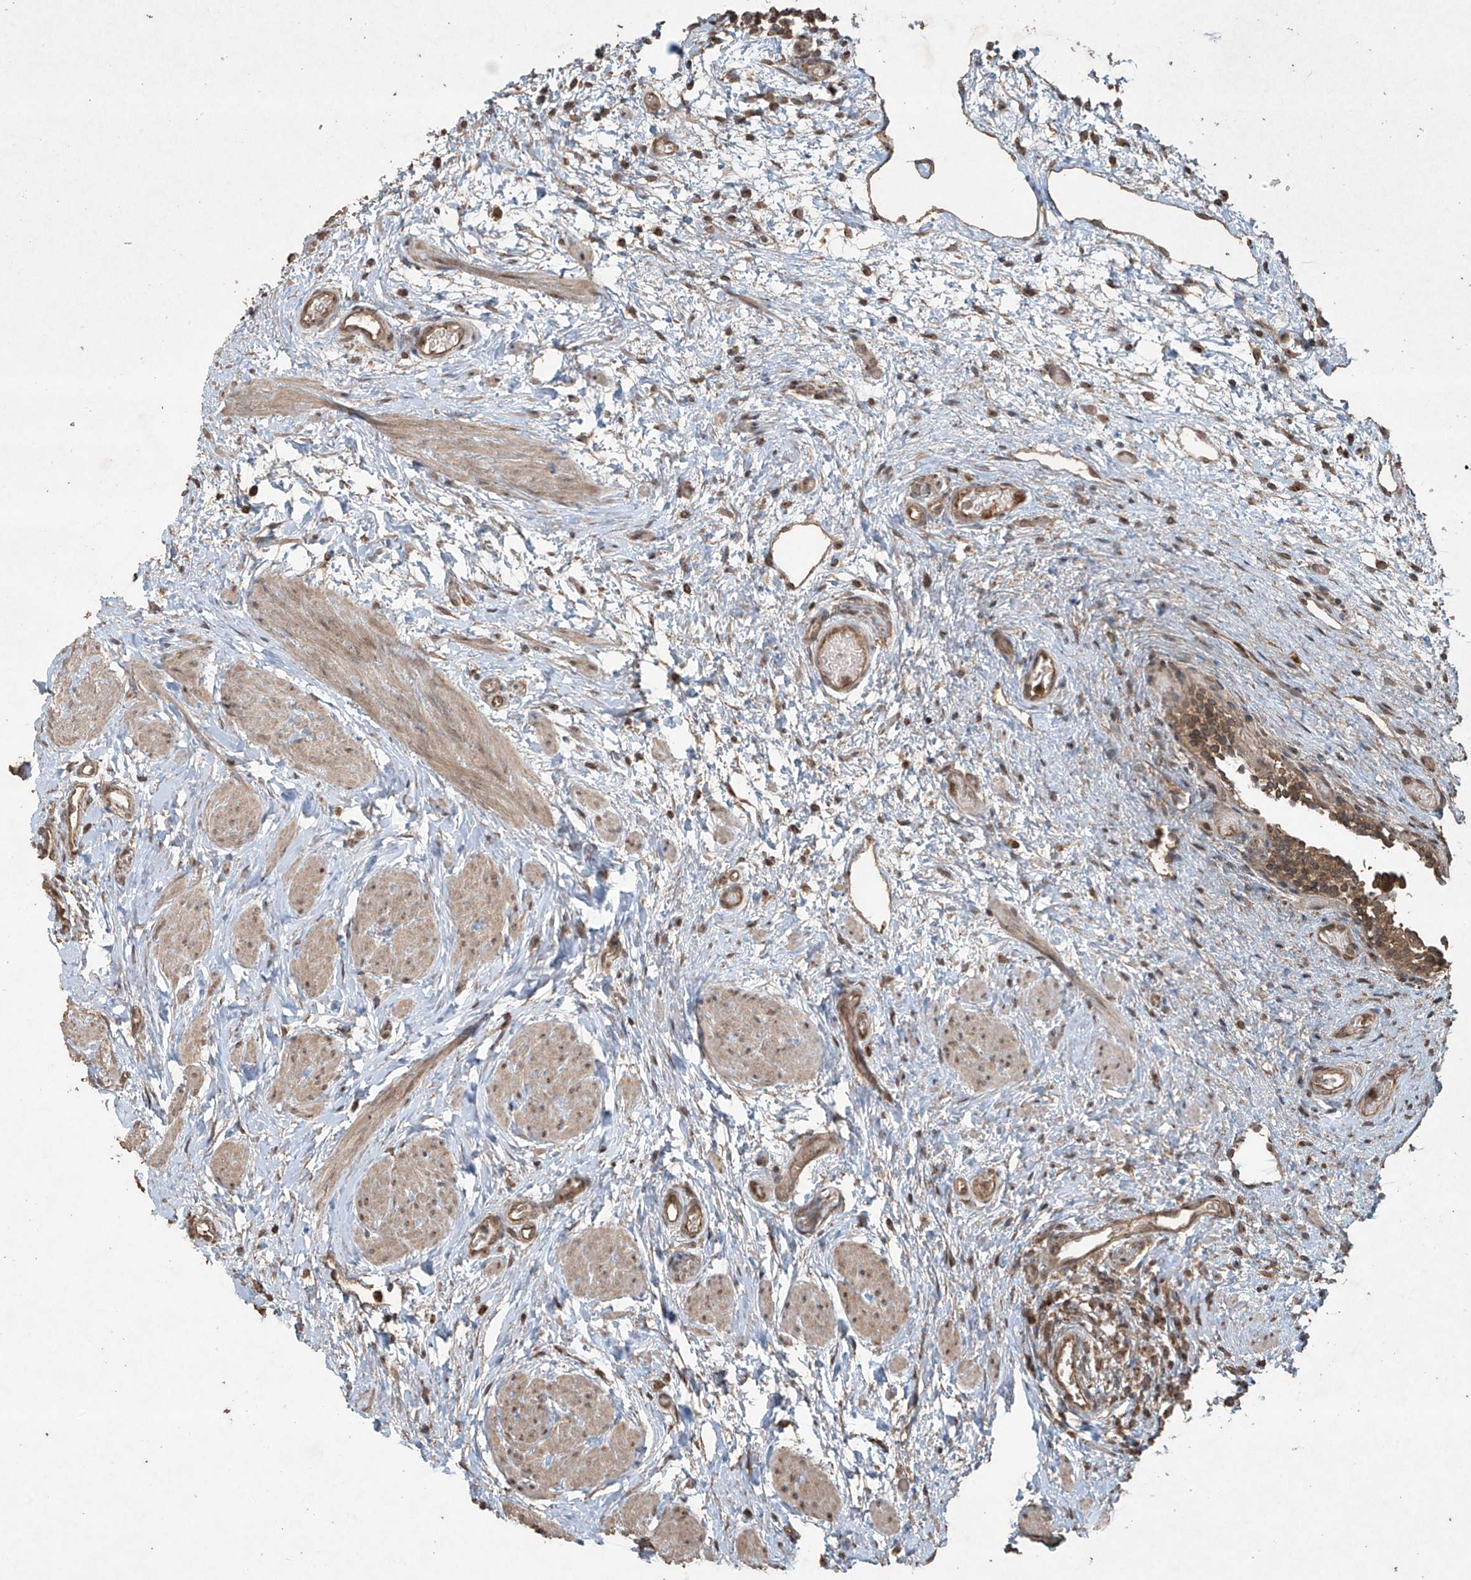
{"staining": {"intensity": "moderate", "quantity": ">75%", "location": "cytoplasmic/membranous,nuclear"}, "tissue": "urinary bladder", "cell_type": "Urothelial cells", "image_type": "normal", "snomed": [{"axis": "morphology", "description": "Normal tissue, NOS"}, {"axis": "topography", "description": "Urinary bladder"}], "caption": "Immunohistochemical staining of unremarkable human urinary bladder displays moderate cytoplasmic/membranous,nuclear protein staining in approximately >75% of urothelial cells.", "gene": "PGPEP1", "patient": {"sex": "male", "age": 1}}